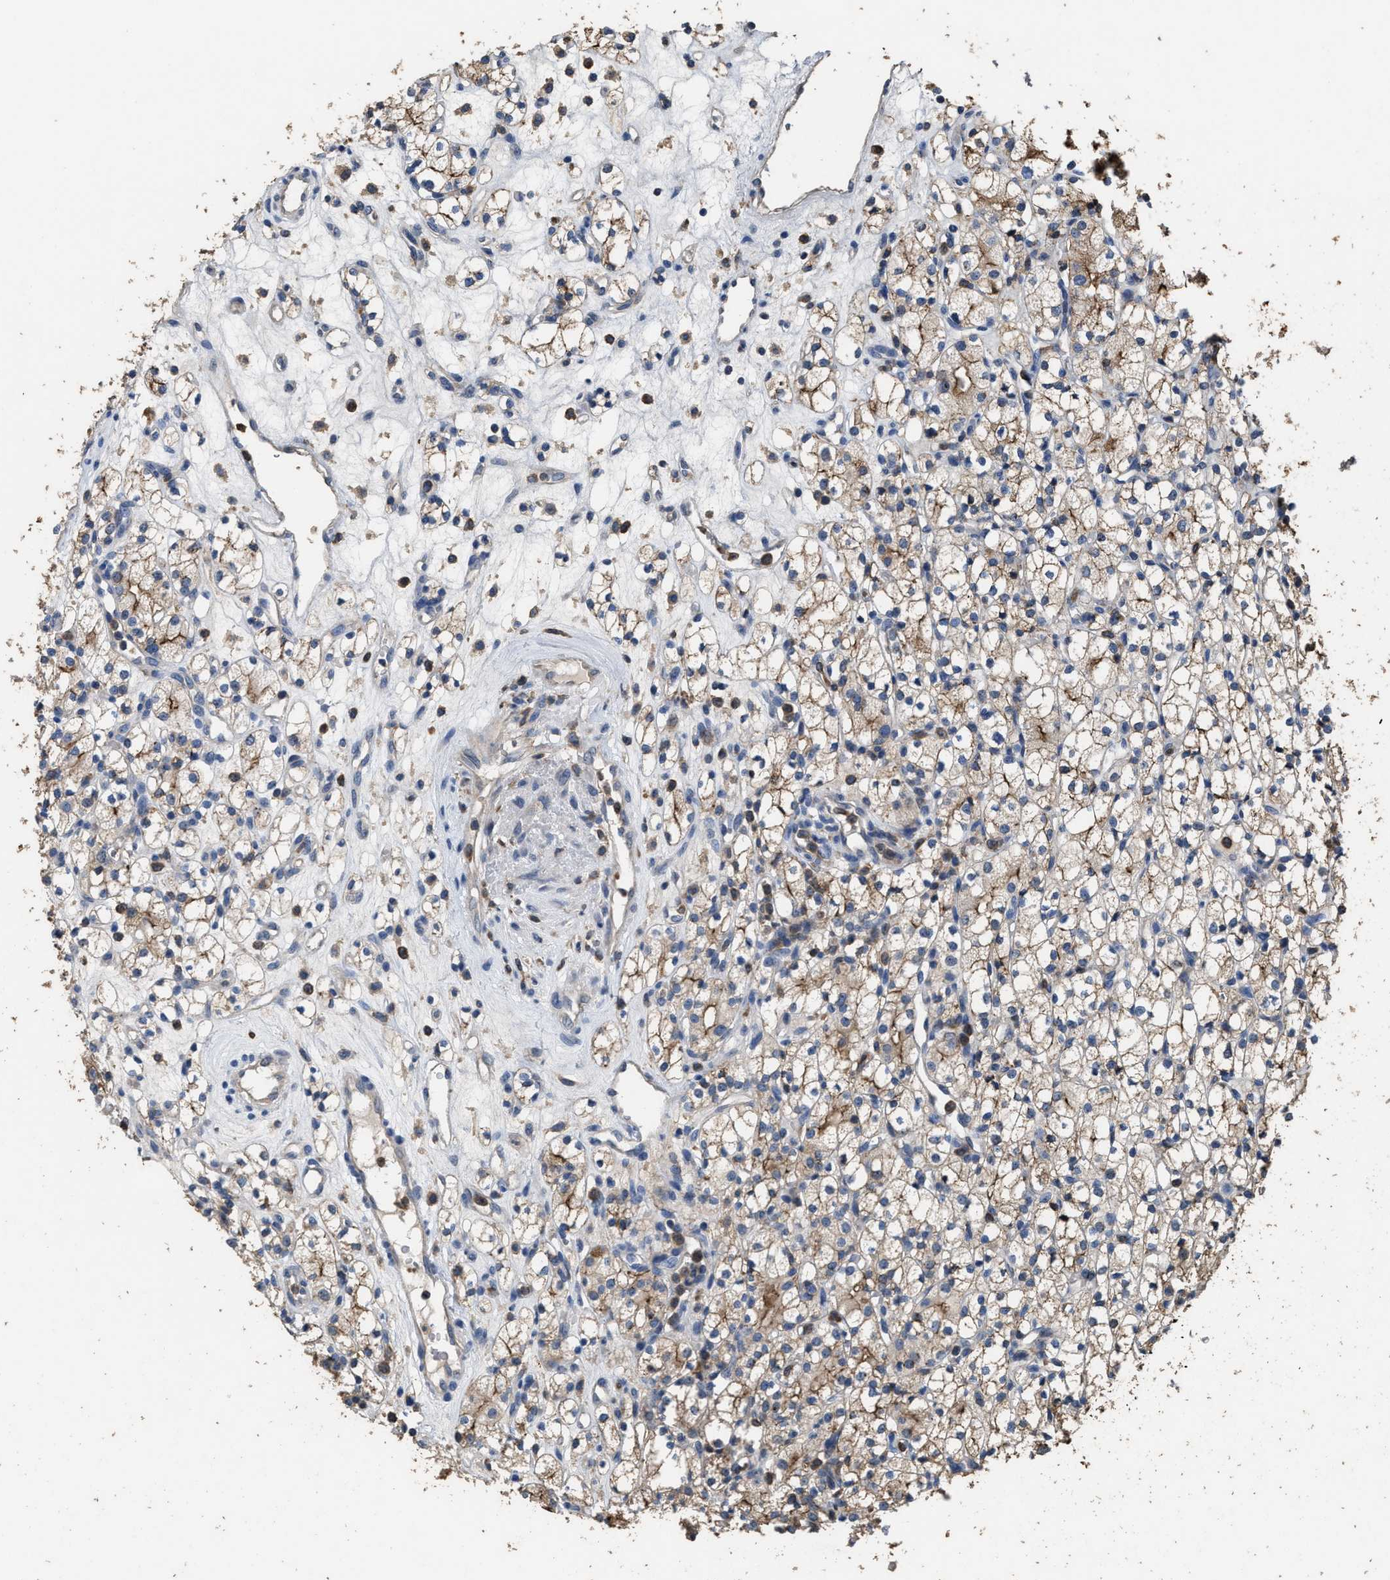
{"staining": {"intensity": "moderate", "quantity": ">75%", "location": "cytoplasmic/membranous"}, "tissue": "renal cancer", "cell_type": "Tumor cells", "image_type": "cancer", "snomed": [{"axis": "morphology", "description": "Adenocarcinoma, NOS"}, {"axis": "topography", "description": "Kidney"}], "caption": "An IHC photomicrograph of neoplastic tissue is shown. Protein staining in brown labels moderate cytoplasmic/membranous positivity in renal cancer within tumor cells. (Brightfield microscopy of DAB IHC at high magnification).", "gene": "TDRKH", "patient": {"sex": "male", "age": 77}}